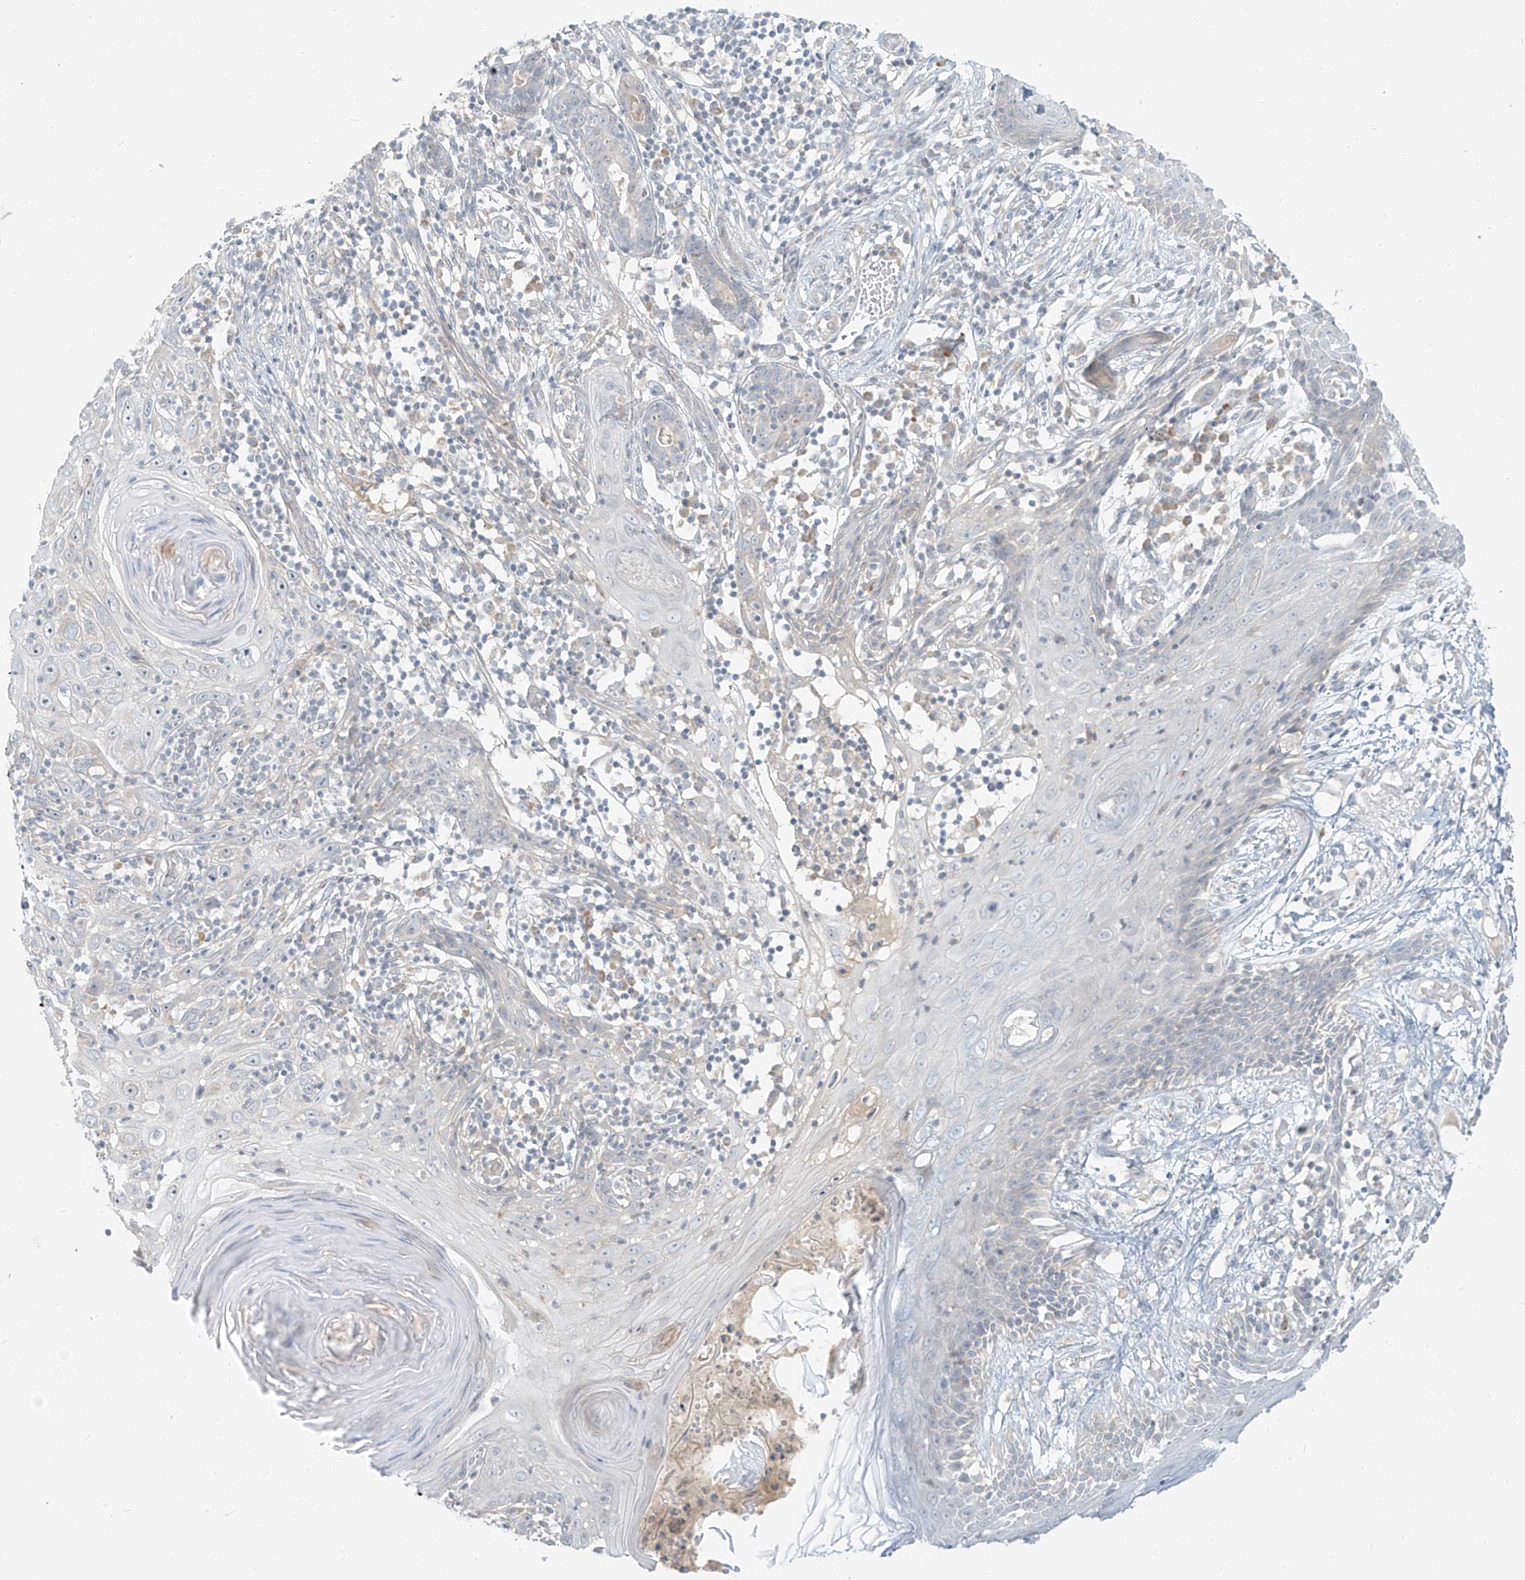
{"staining": {"intensity": "negative", "quantity": "none", "location": "none"}, "tissue": "skin cancer", "cell_type": "Tumor cells", "image_type": "cancer", "snomed": [{"axis": "morphology", "description": "Squamous cell carcinoma, NOS"}, {"axis": "topography", "description": "Skin"}], "caption": "High magnification brightfield microscopy of skin cancer stained with DAB (brown) and counterstained with hematoxylin (blue): tumor cells show no significant positivity. (Brightfield microscopy of DAB (3,3'-diaminobenzidine) IHC at high magnification).", "gene": "C2orf42", "patient": {"sex": "female", "age": 88}}